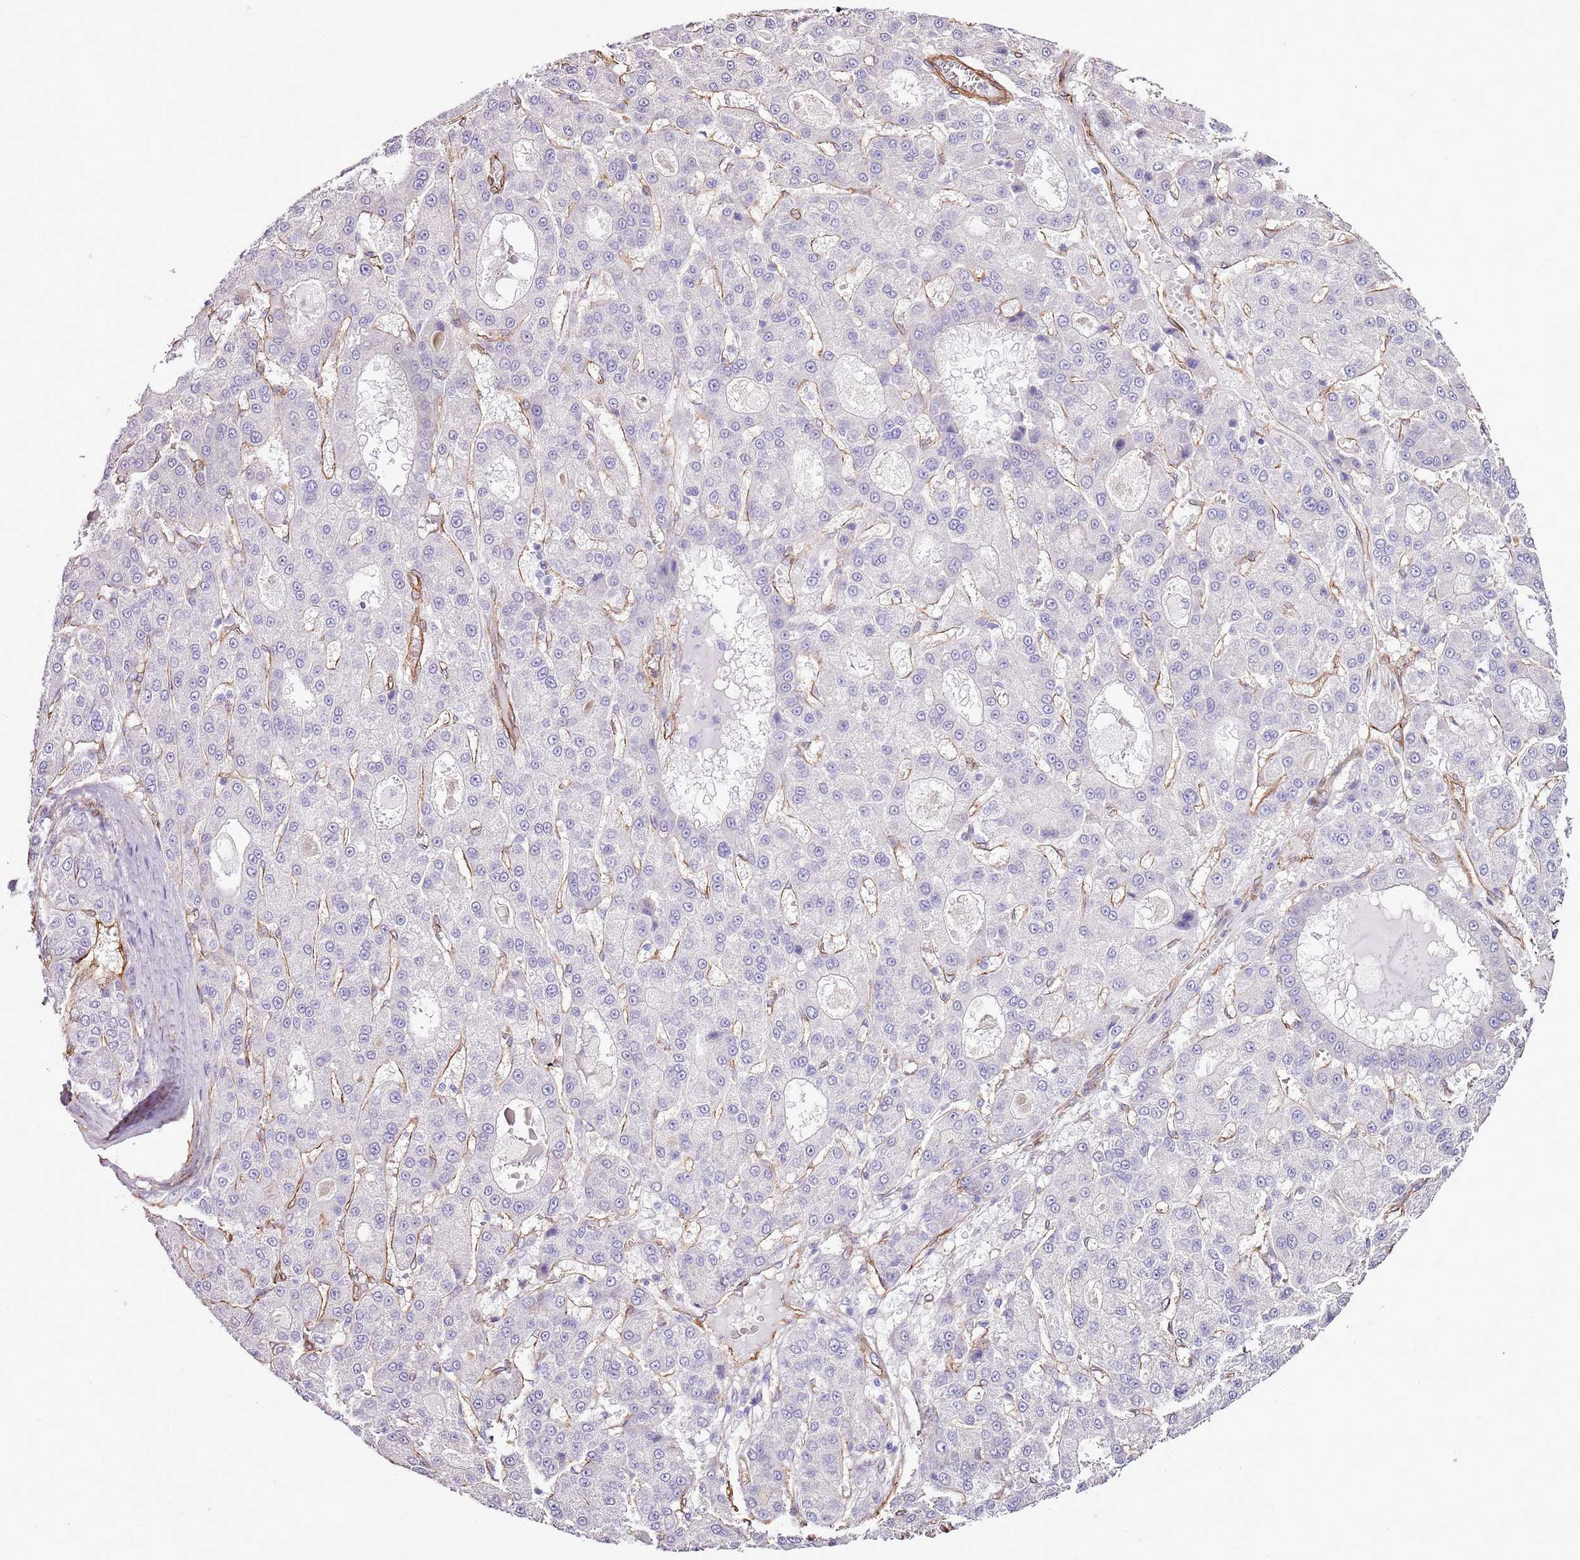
{"staining": {"intensity": "negative", "quantity": "none", "location": "none"}, "tissue": "liver cancer", "cell_type": "Tumor cells", "image_type": "cancer", "snomed": [{"axis": "morphology", "description": "Carcinoma, Hepatocellular, NOS"}, {"axis": "topography", "description": "Liver"}], "caption": "A high-resolution micrograph shows immunohistochemistry staining of hepatocellular carcinoma (liver), which shows no significant staining in tumor cells.", "gene": "CTDSPL", "patient": {"sex": "male", "age": 70}}